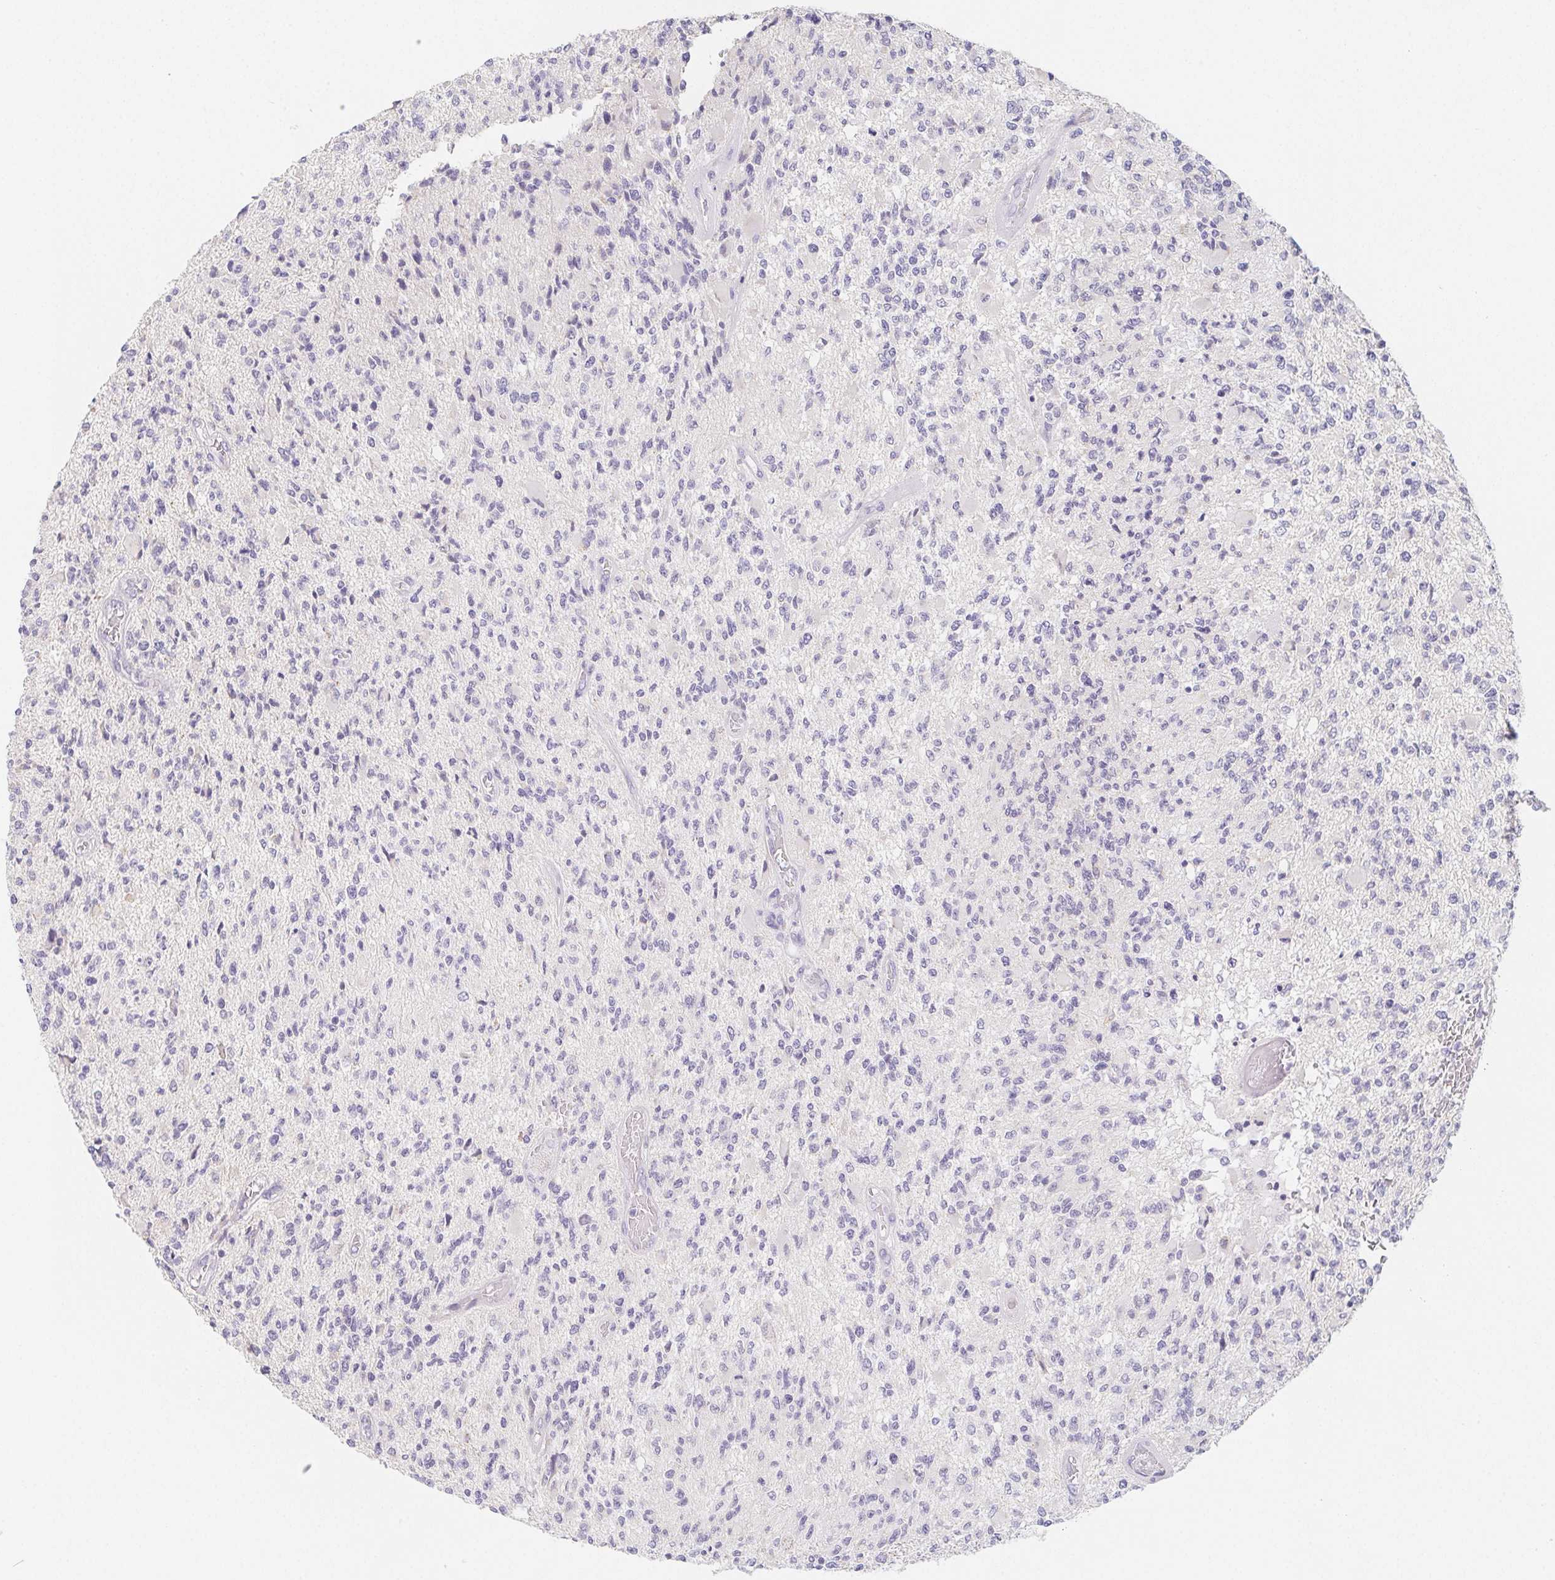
{"staining": {"intensity": "negative", "quantity": "none", "location": "none"}, "tissue": "glioma", "cell_type": "Tumor cells", "image_type": "cancer", "snomed": [{"axis": "morphology", "description": "Glioma, malignant, High grade"}, {"axis": "topography", "description": "Brain"}], "caption": "Tumor cells are negative for brown protein staining in glioma.", "gene": "GLIPR1L1", "patient": {"sex": "female", "age": 63}}